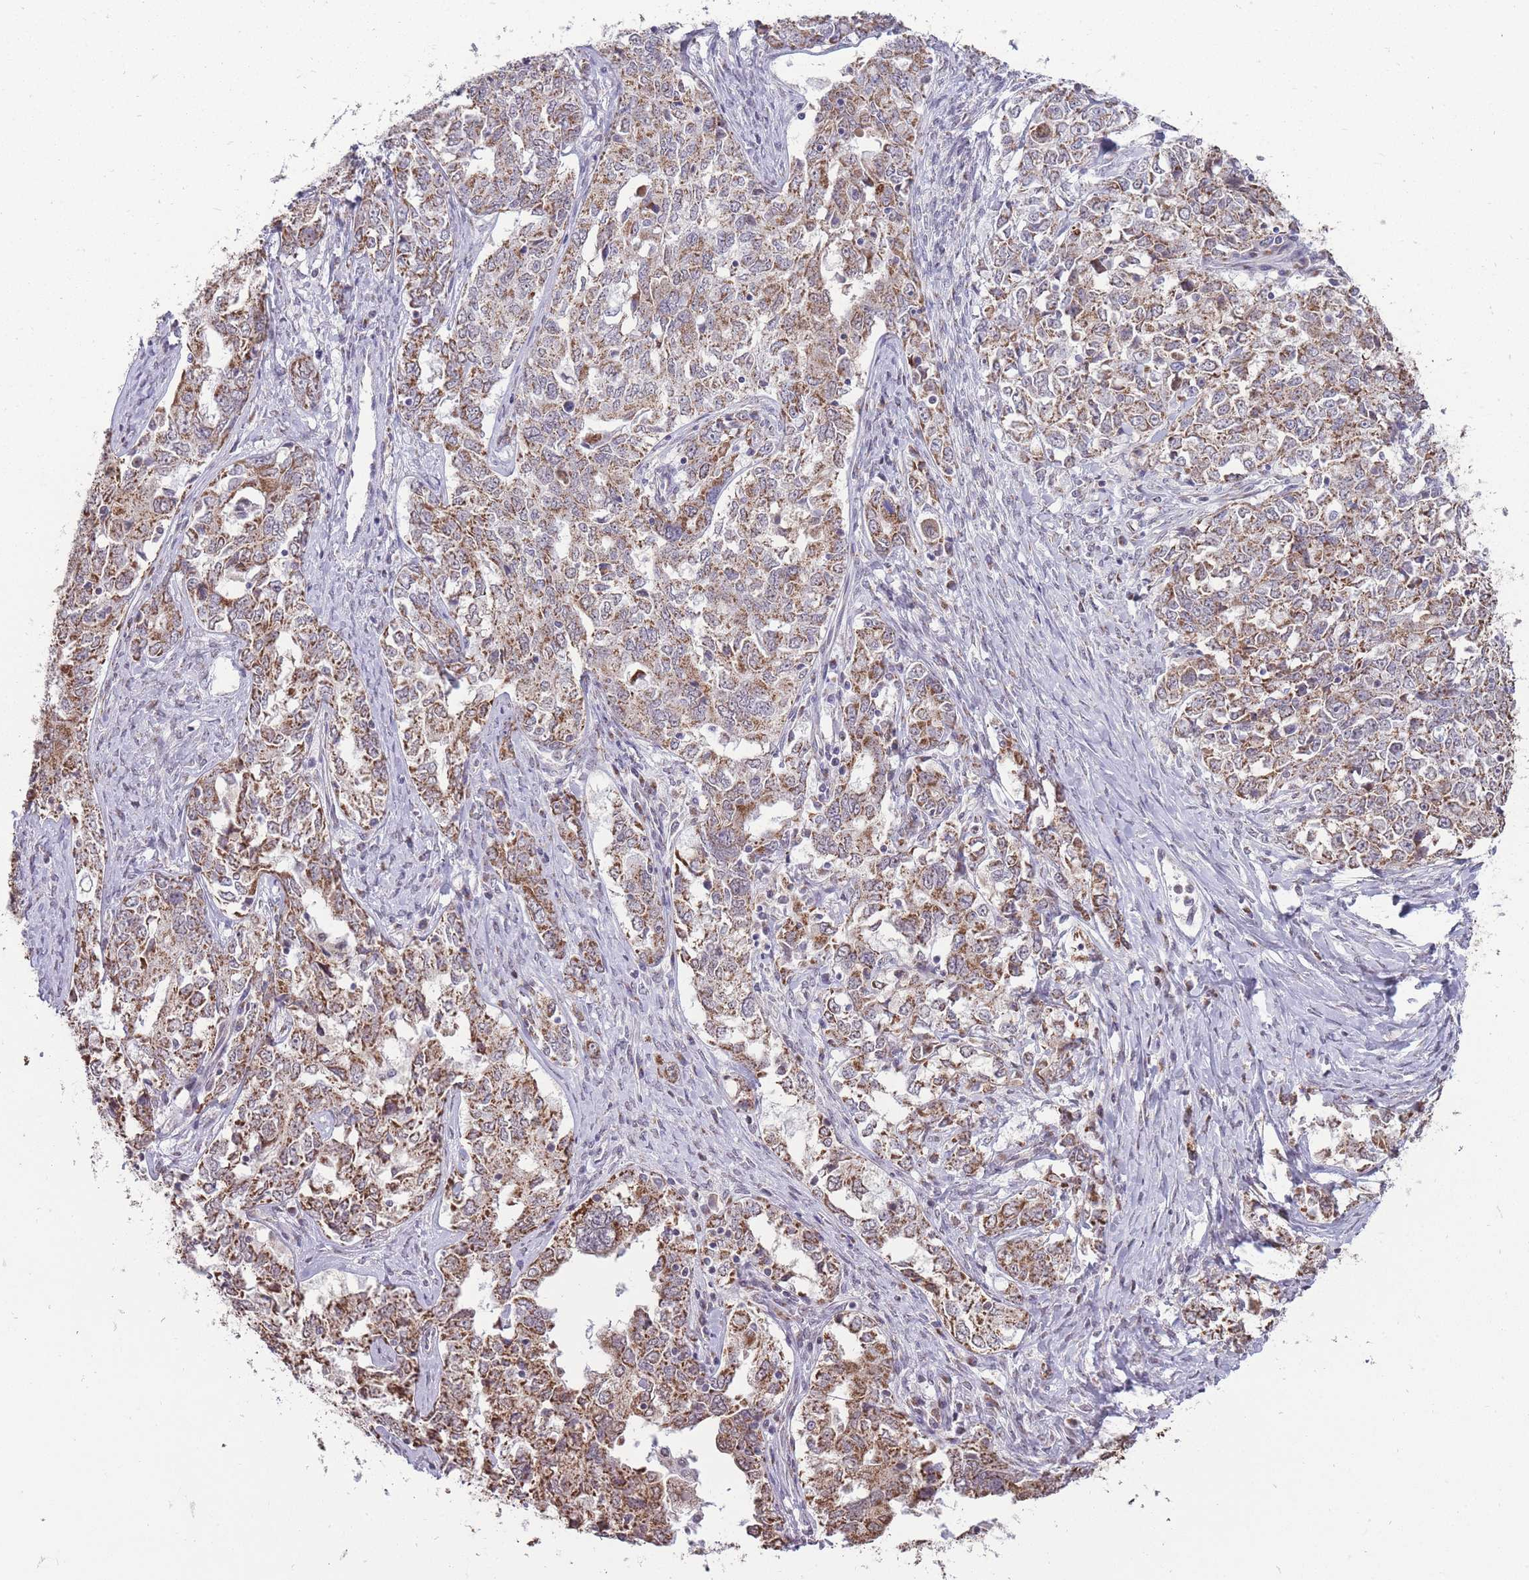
{"staining": {"intensity": "moderate", "quantity": ">75%", "location": "cytoplasmic/membranous"}, "tissue": "ovarian cancer", "cell_type": "Tumor cells", "image_type": "cancer", "snomed": [{"axis": "morphology", "description": "Carcinoma, endometroid"}, {"axis": "topography", "description": "Ovary"}], "caption": "Moderate cytoplasmic/membranous protein positivity is present in approximately >75% of tumor cells in ovarian cancer (endometroid carcinoma).", "gene": "NELL1", "patient": {"sex": "female", "age": 62}}